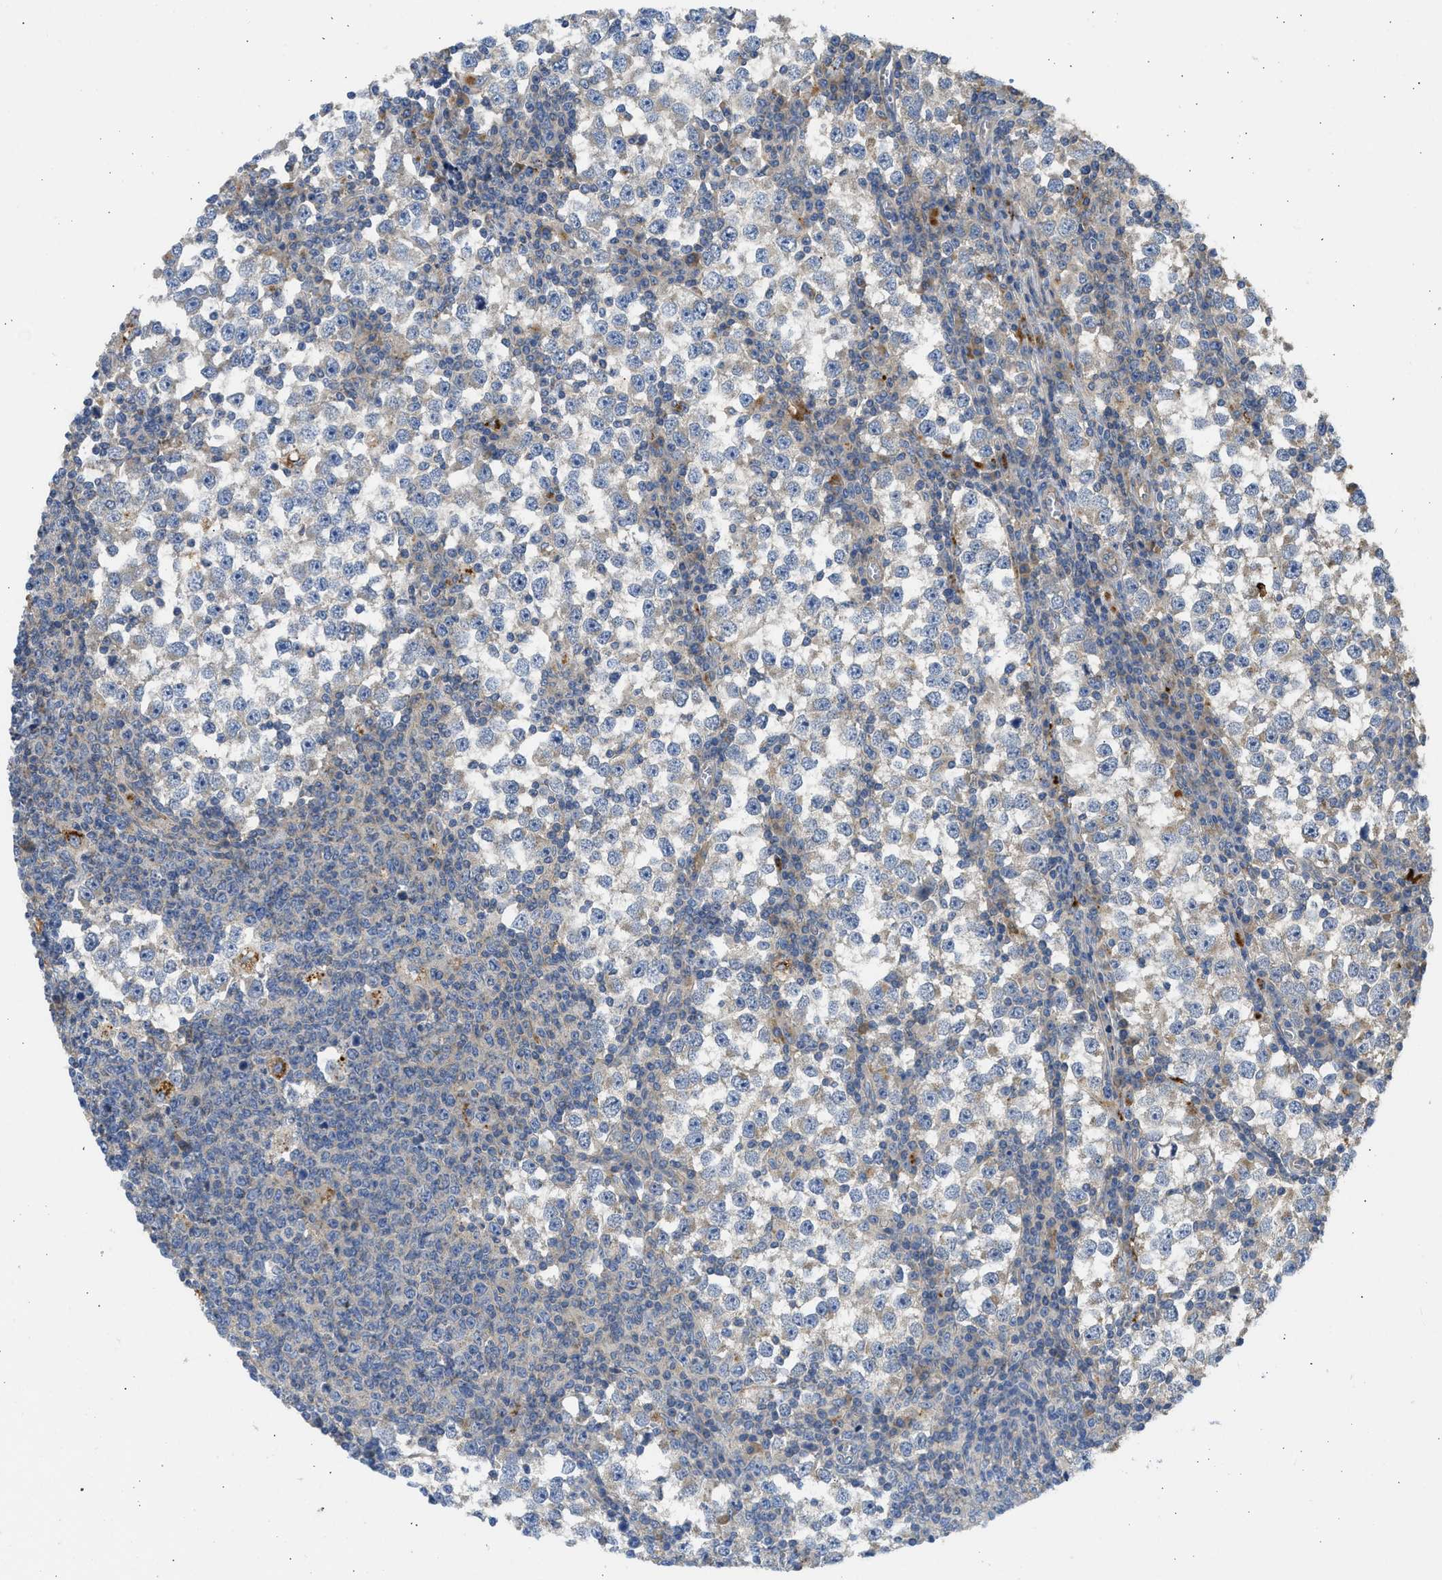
{"staining": {"intensity": "weak", "quantity": "<25%", "location": "cytoplasmic/membranous"}, "tissue": "testis cancer", "cell_type": "Tumor cells", "image_type": "cancer", "snomed": [{"axis": "morphology", "description": "Seminoma, NOS"}, {"axis": "topography", "description": "Testis"}], "caption": "Tumor cells show no significant positivity in testis seminoma.", "gene": "CSRNP2", "patient": {"sex": "male", "age": 65}}